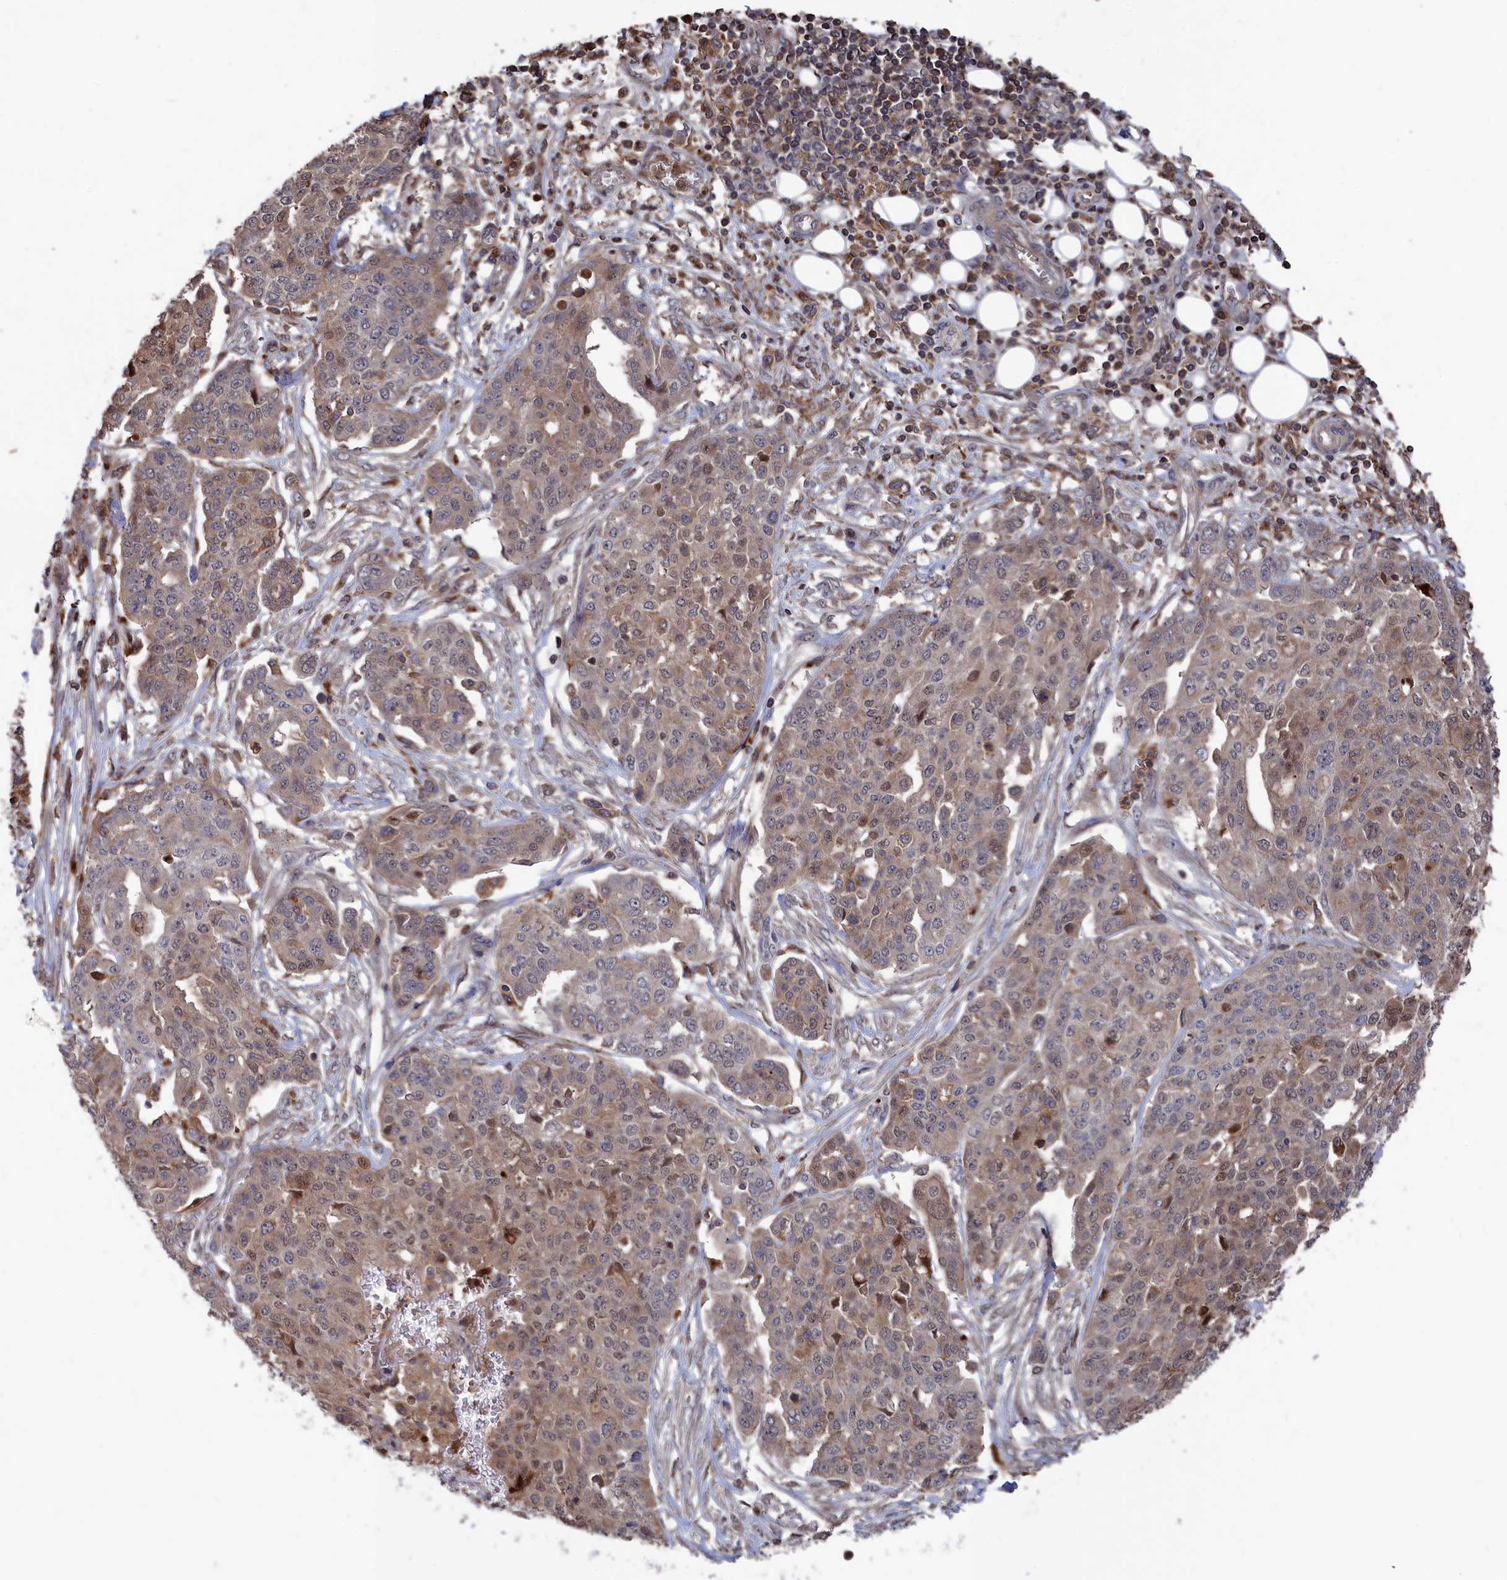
{"staining": {"intensity": "moderate", "quantity": "25%-75%", "location": "cytoplasmic/membranous,nuclear"}, "tissue": "ovarian cancer", "cell_type": "Tumor cells", "image_type": "cancer", "snomed": [{"axis": "morphology", "description": "Cystadenocarcinoma, serous, NOS"}, {"axis": "topography", "description": "Soft tissue"}, {"axis": "topography", "description": "Ovary"}], "caption": "Moderate cytoplasmic/membranous and nuclear staining is seen in about 25%-75% of tumor cells in ovarian serous cystadenocarcinoma. (IHC, brightfield microscopy, high magnification).", "gene": "PLA2G15", "patient": {"sex": "female", "age": 57}}